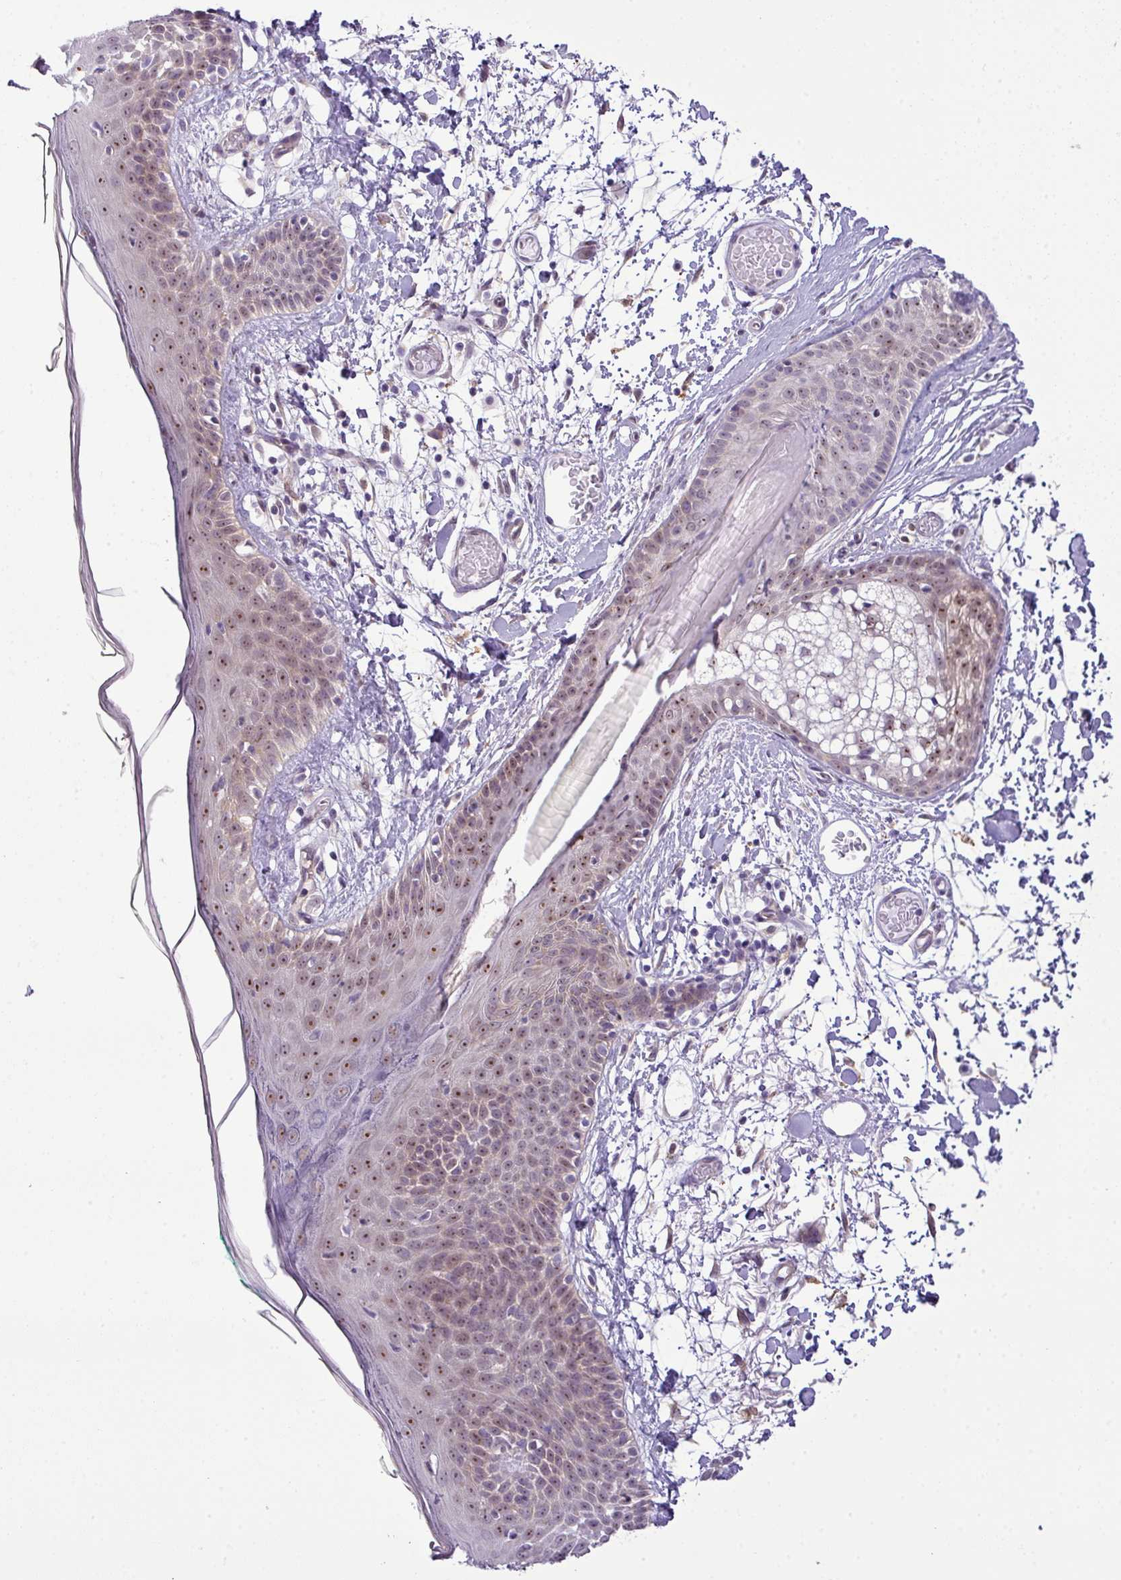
{"staining": {"intensity": "negative", "quantity": "none", "location": "none"}, "tissue": "skin", "cell_type": "Fibroblasts", "image_type": "normal", "snomed": [{"axis": "morphology", "description": "Normal tissue, NOS"}, {"axis": "topography", "description": "Skin"}], "caption": "Immunohistochemistry micrograph of benign skin: skin stained with DAB (3,3'-diaminobenzidine) shows no significant protein staining in fibroblasts.", "gene": "MAK16", "patient": {"sex": "male", "age": 79}}